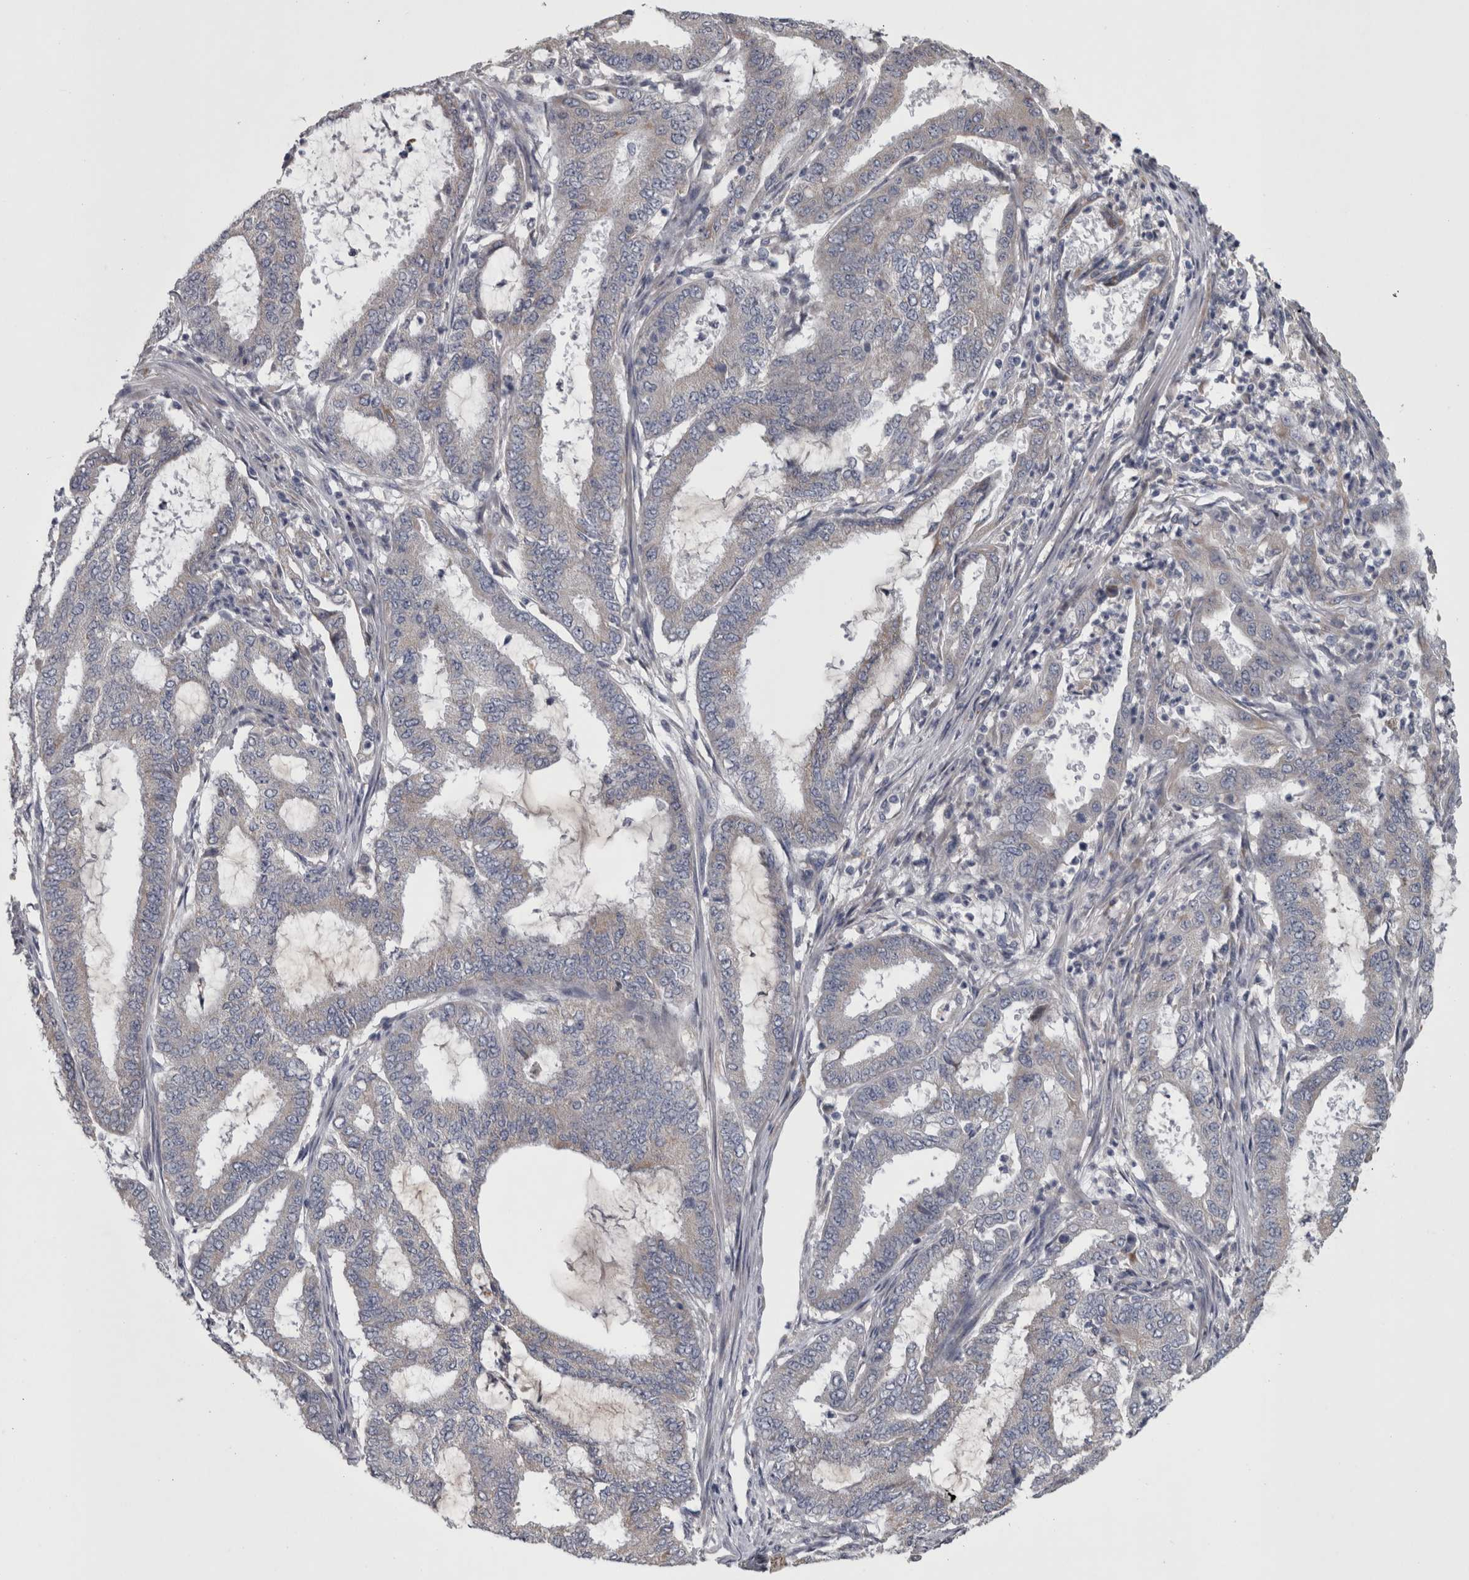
{"staining": {"intensity": "negative", "quantity": "none", "location": "none"}, "tissue": "endometrial cancer", "cell_type": "Tumor cells", "image_type": "cancer", "snomed": [{"axis": "morphology", "description": "Adenocarcinoma, NOS"}, {"axis": "topography", "description": "Endometrium"}], "caption": "Human adenocarcinoma (endometrial) stained for a protein using IHC exhibits no positivity in tumor cells.", "gene": "DBT", "patient": {"sex": "female", "age": 51}}